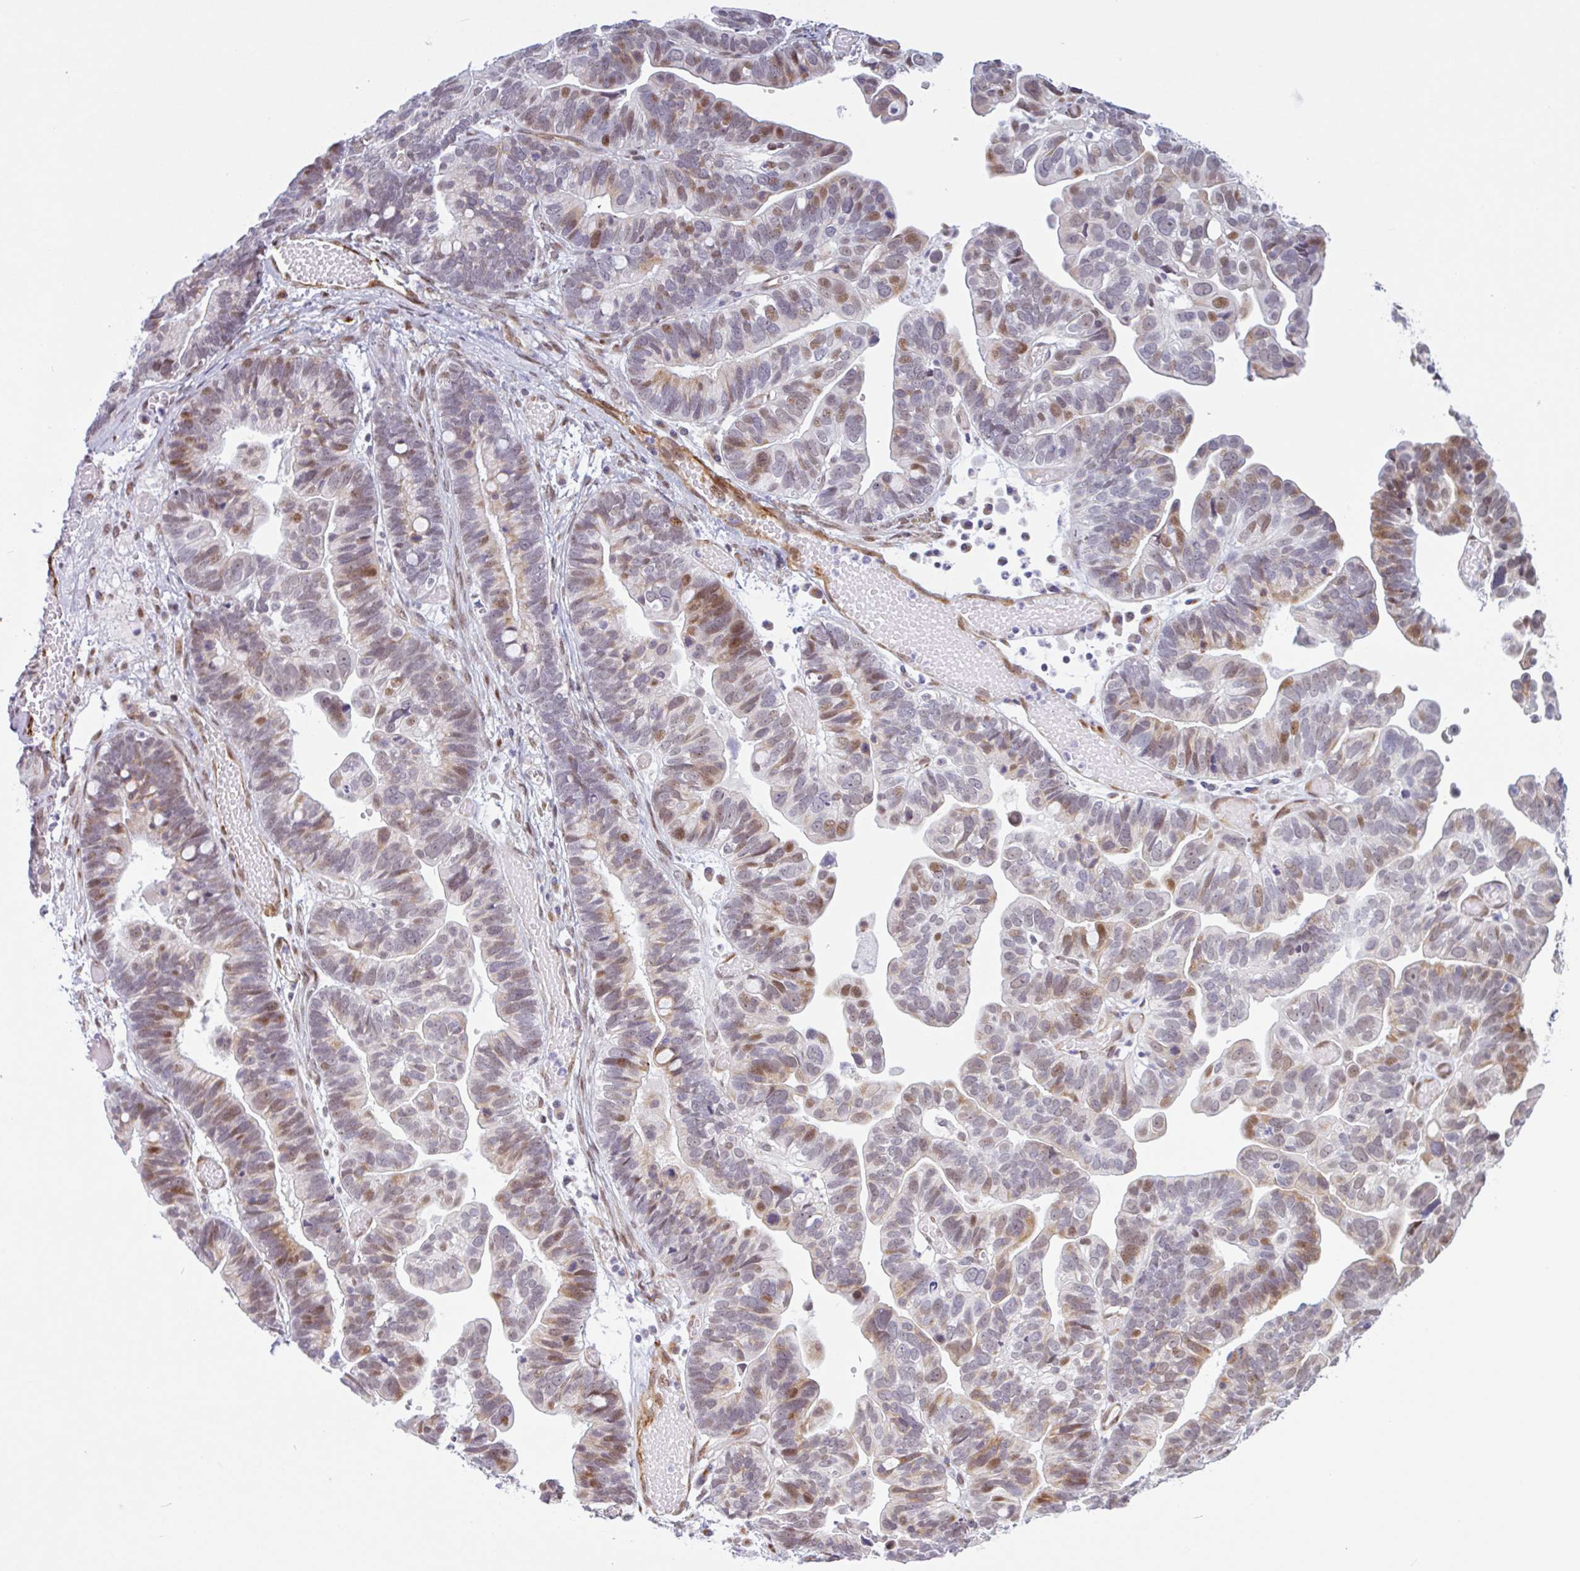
{"staining": {"intensity": "moderate", "quantity": "25%-75%", "location": "nuclear"}, "tissue": "ovarian cancer", "cell_type": "Tumor cells", "image_type": "cancer", "snomed": [{"axis": "morphology", "description": "Cystadenocarcinoma, serous, NOS"}, {"axis": "topography", "description": "Ovary"}], "caption": "Immunohistochemistry (IHC) staining of serous cystadenocarcinoma (ovarian), which shows medium levels of moderate nuclear staining in approximately 25%-75% of tumor cells indicating moderate nuclear protein staining. The staining was performed using DAB (3,3'-diaminobenzidine) (brown) for protein detection and nuclei were counterstained in hematoxylin (blue).", "gene": "TMEM119", "patient": {"sex": "female", "age": 56}}